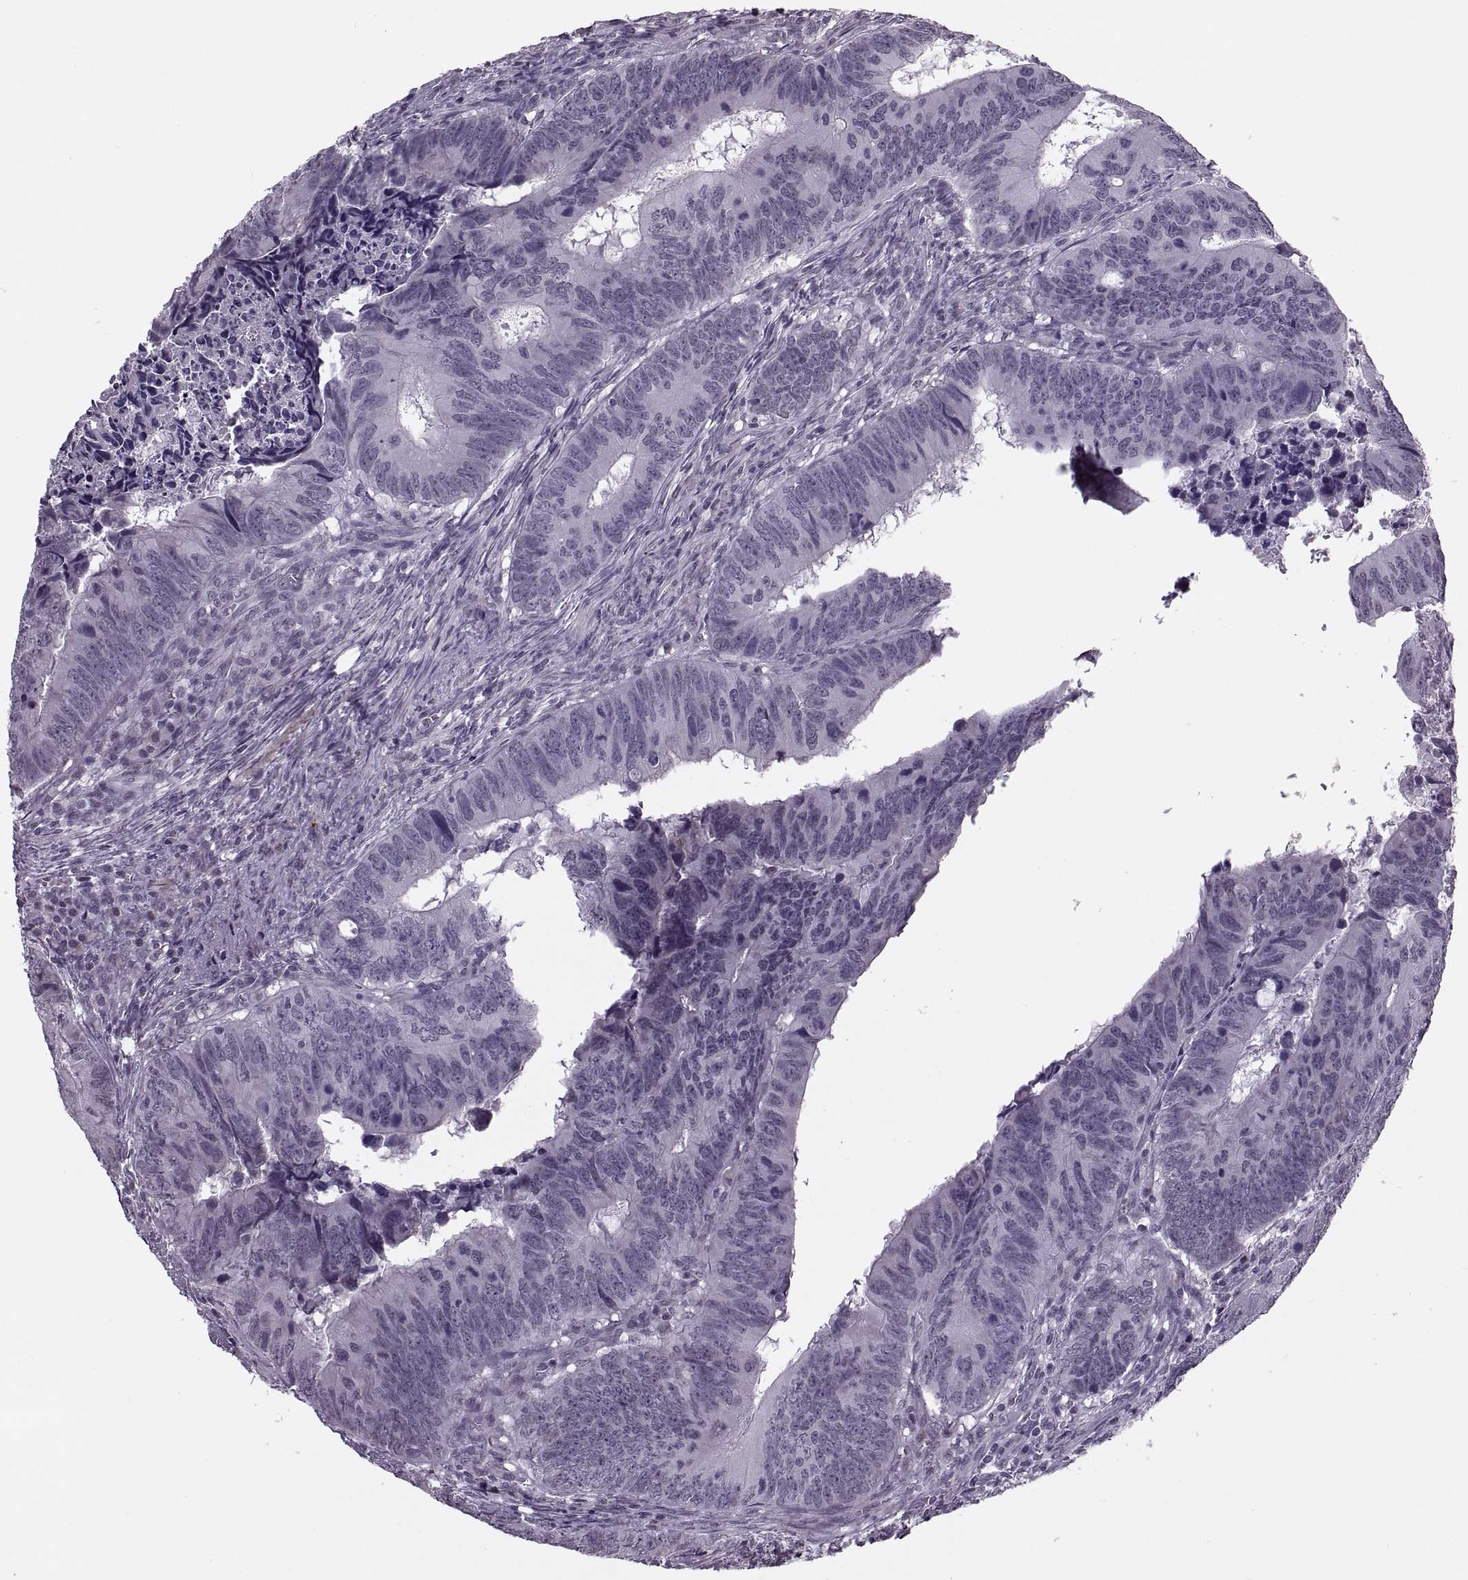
{"staining": {"intensity": "negative", "quantity": "none", "location": "none"}, "tissue": "colorectal cancer", "cell_type": "Tumor cells", "image_type": "cancer", "snomed": [{"axis": "morphology", "description": "Adenocarcinoma, NOS"}, {"axis": "topography", "description": "Colon"}], "caption": "Tumor cells show no significant staining in adenocarcinoma (colorectal).", "gene": "PRSS37", "patient": {"sex": "female", "age": 82}}